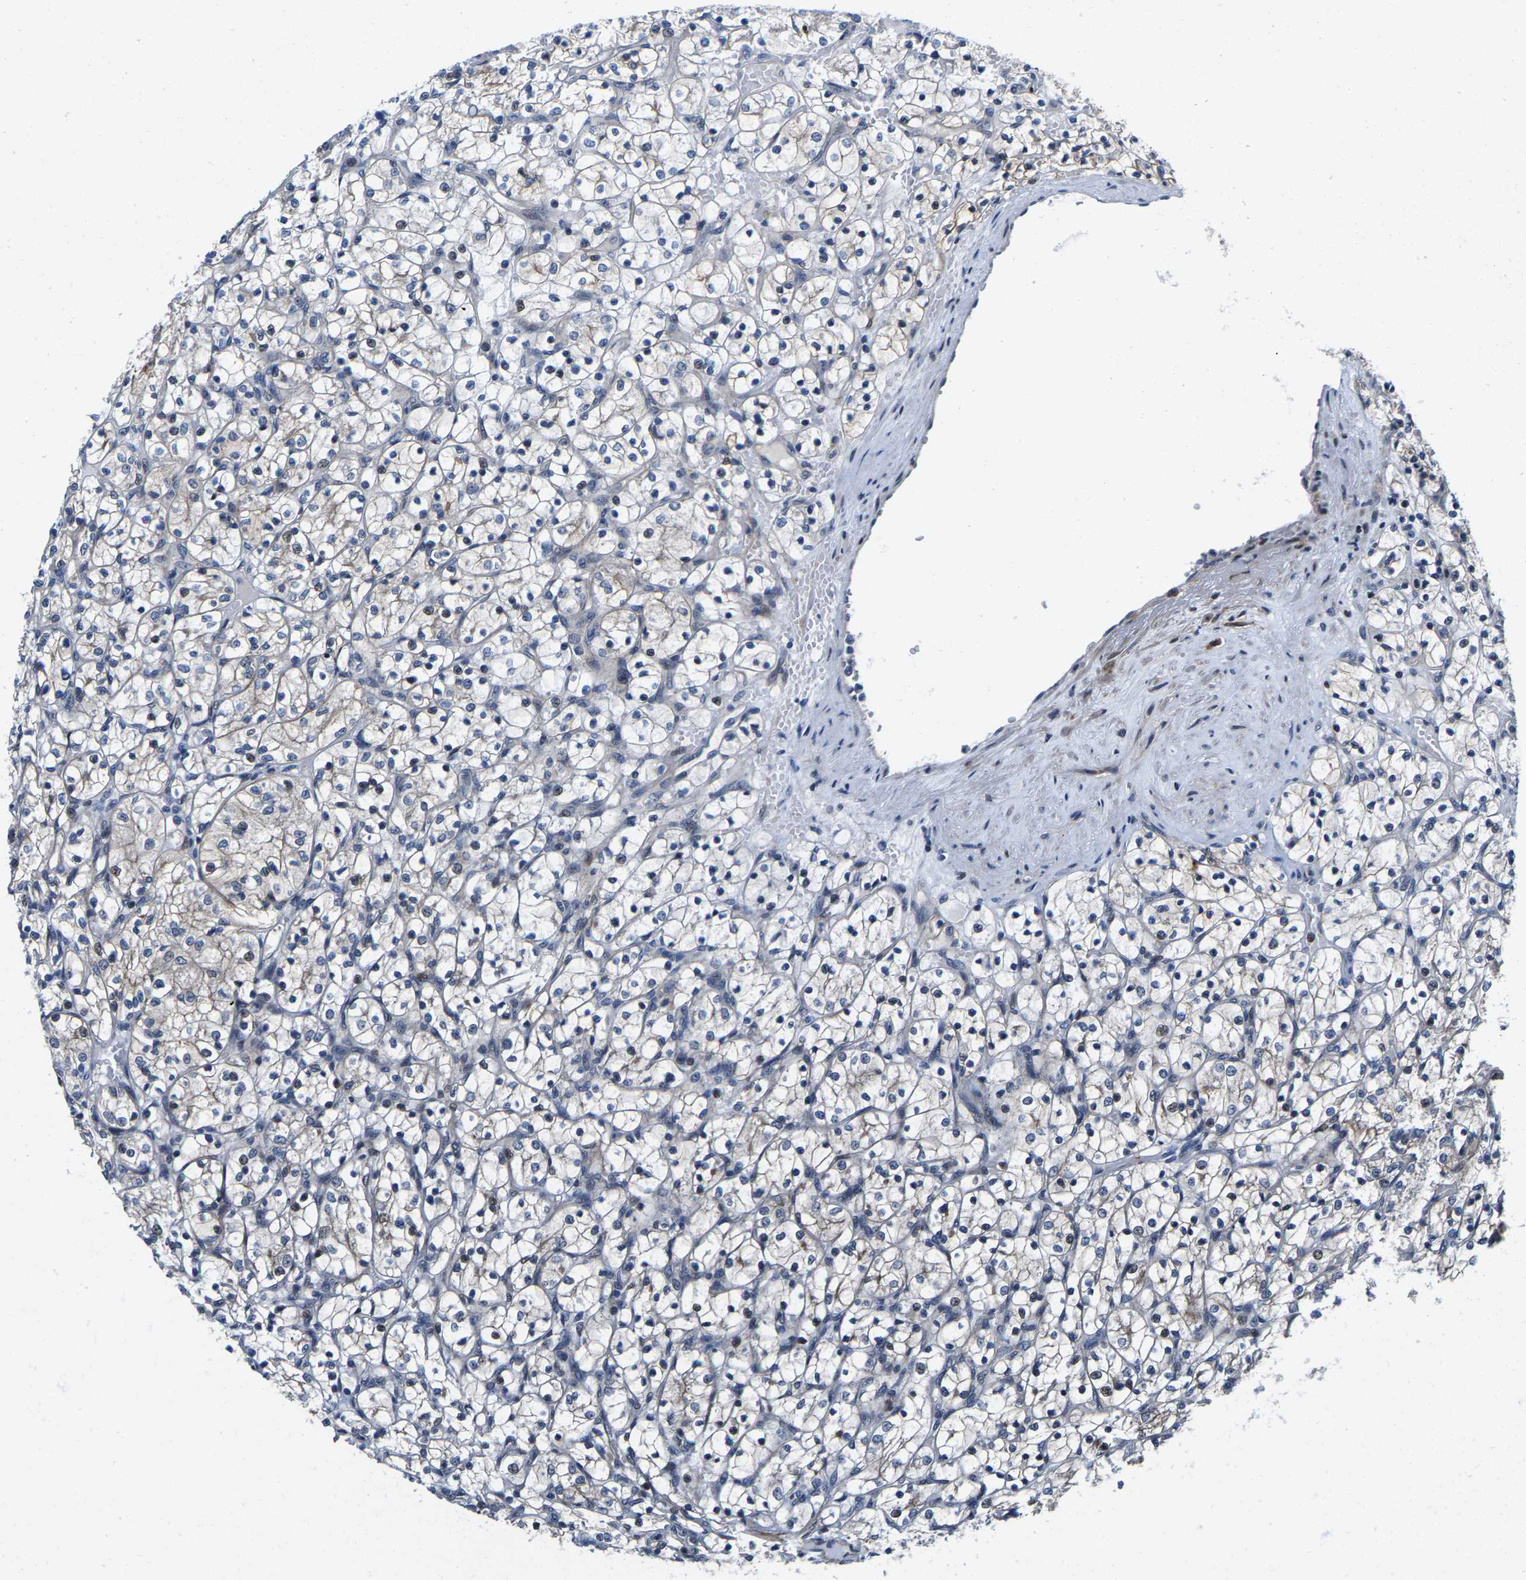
{"staining": {"intensity": "weak", "quantity": "<25%", "location": "nuclear"}, "tissue": "renal cancer", "cell_type": "Tumor cells", "image_type": "cancer", "snomed": [{"axis": "morphology", "description": "Adenocarcinoma, NOS"}, {"axis": "topography", "description": "Kidney"}], "caption": "IHC image of renal cancer (adenocarcinoma) stained for a protein (brown), which demonstrates no staining in tumor cells.", "gene": "GTPBP10", "patient": {"sex": "female", "age": 69}}